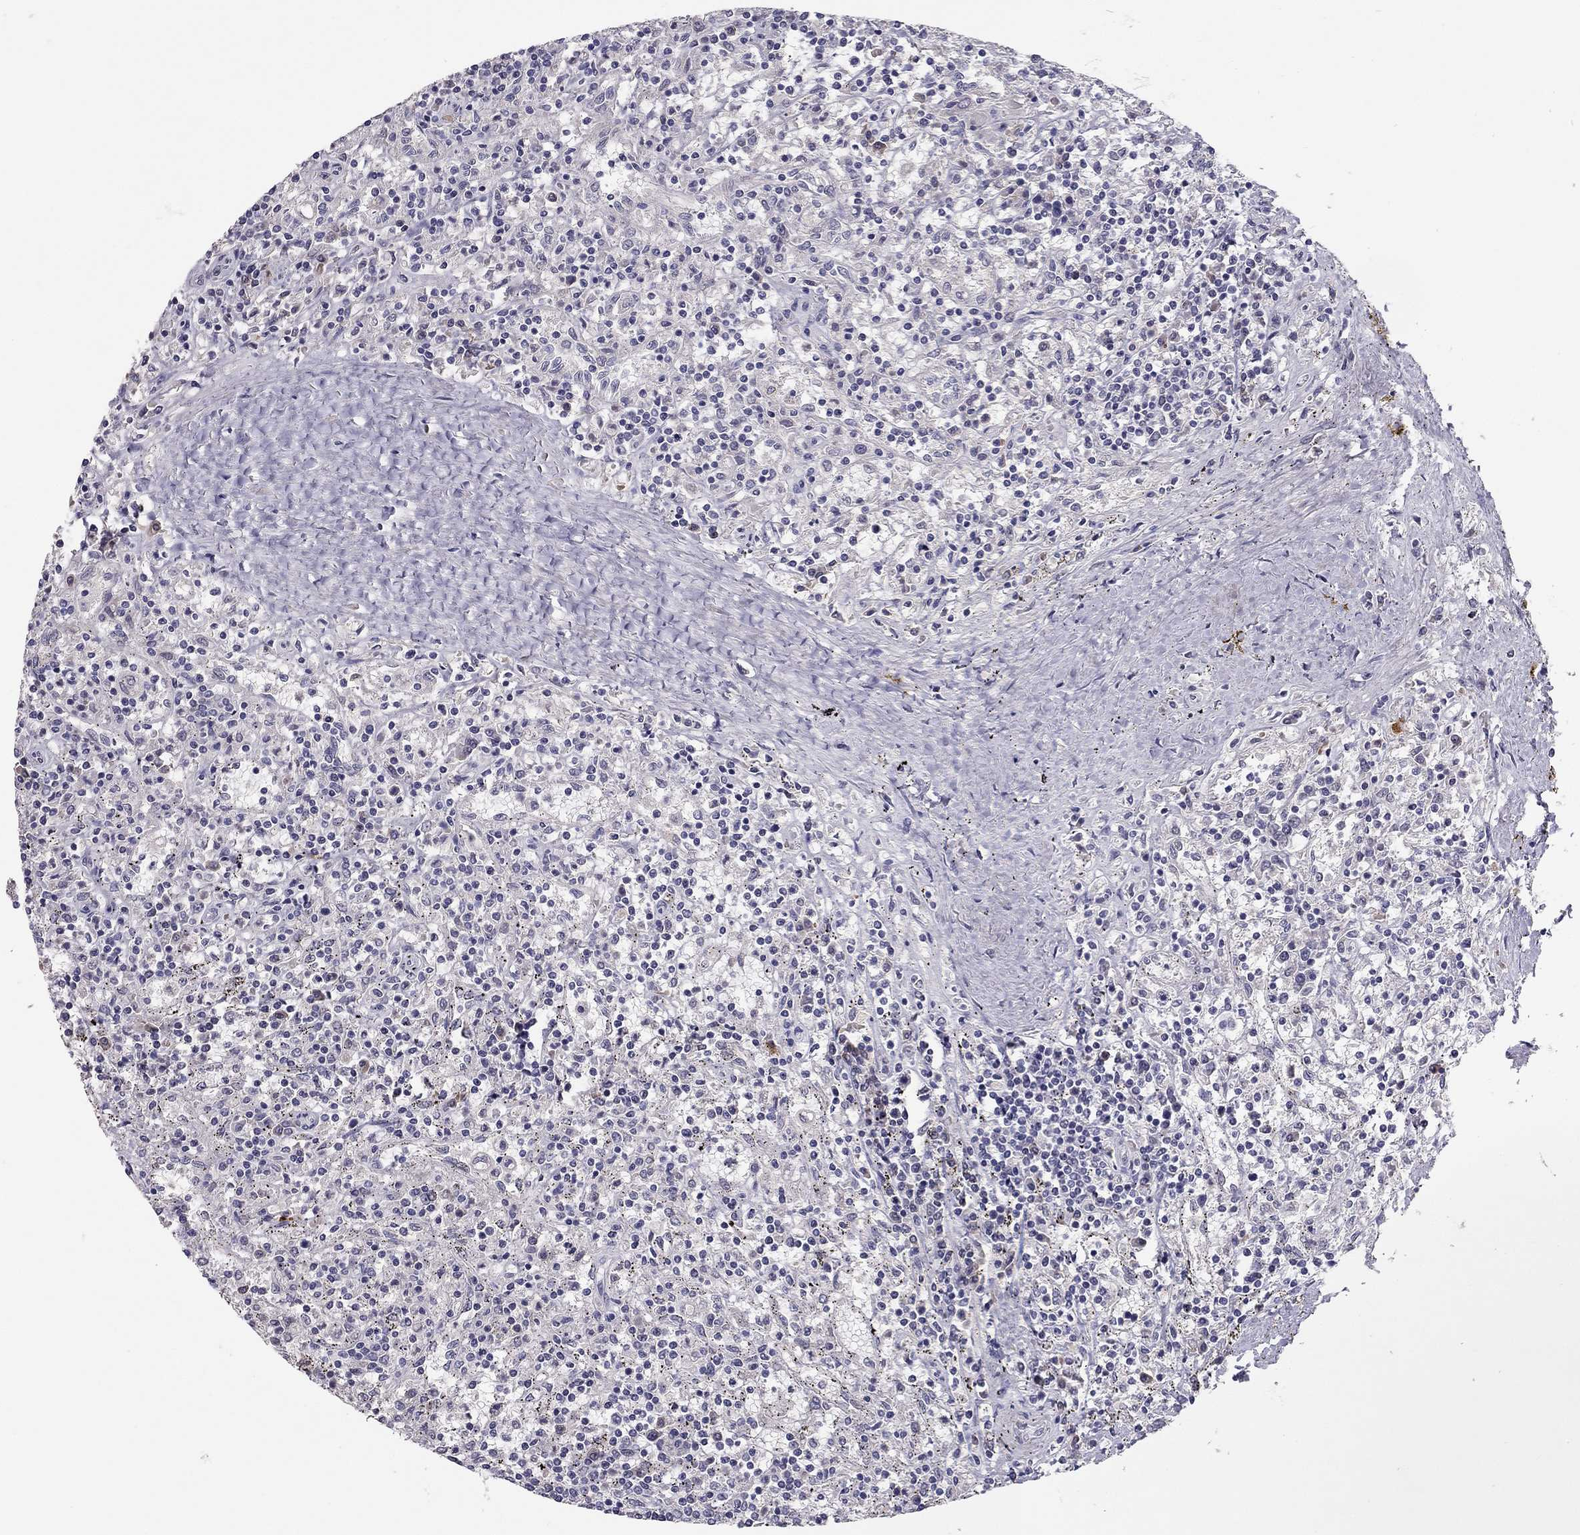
{"staining": {"intensity": "negative", "quantity": "none", "location": "none"}, "tissue": "lymphoma", "cell_type": "Tumor cells", "image_type": "cancer", "snomed": [{"axis": "morphology", "description": "Malignant lymphoma, non-Hodgkin's type, Low grade"}, {"axis": "topography", "description": "Spleen"}], "caption": "Tumor cells show no significant protein staining in malignant lymphoma, non-Hodgkin's type (low-grade).", "gene": "SCARB1", "patient": {"sex": "male", "age": 62}}